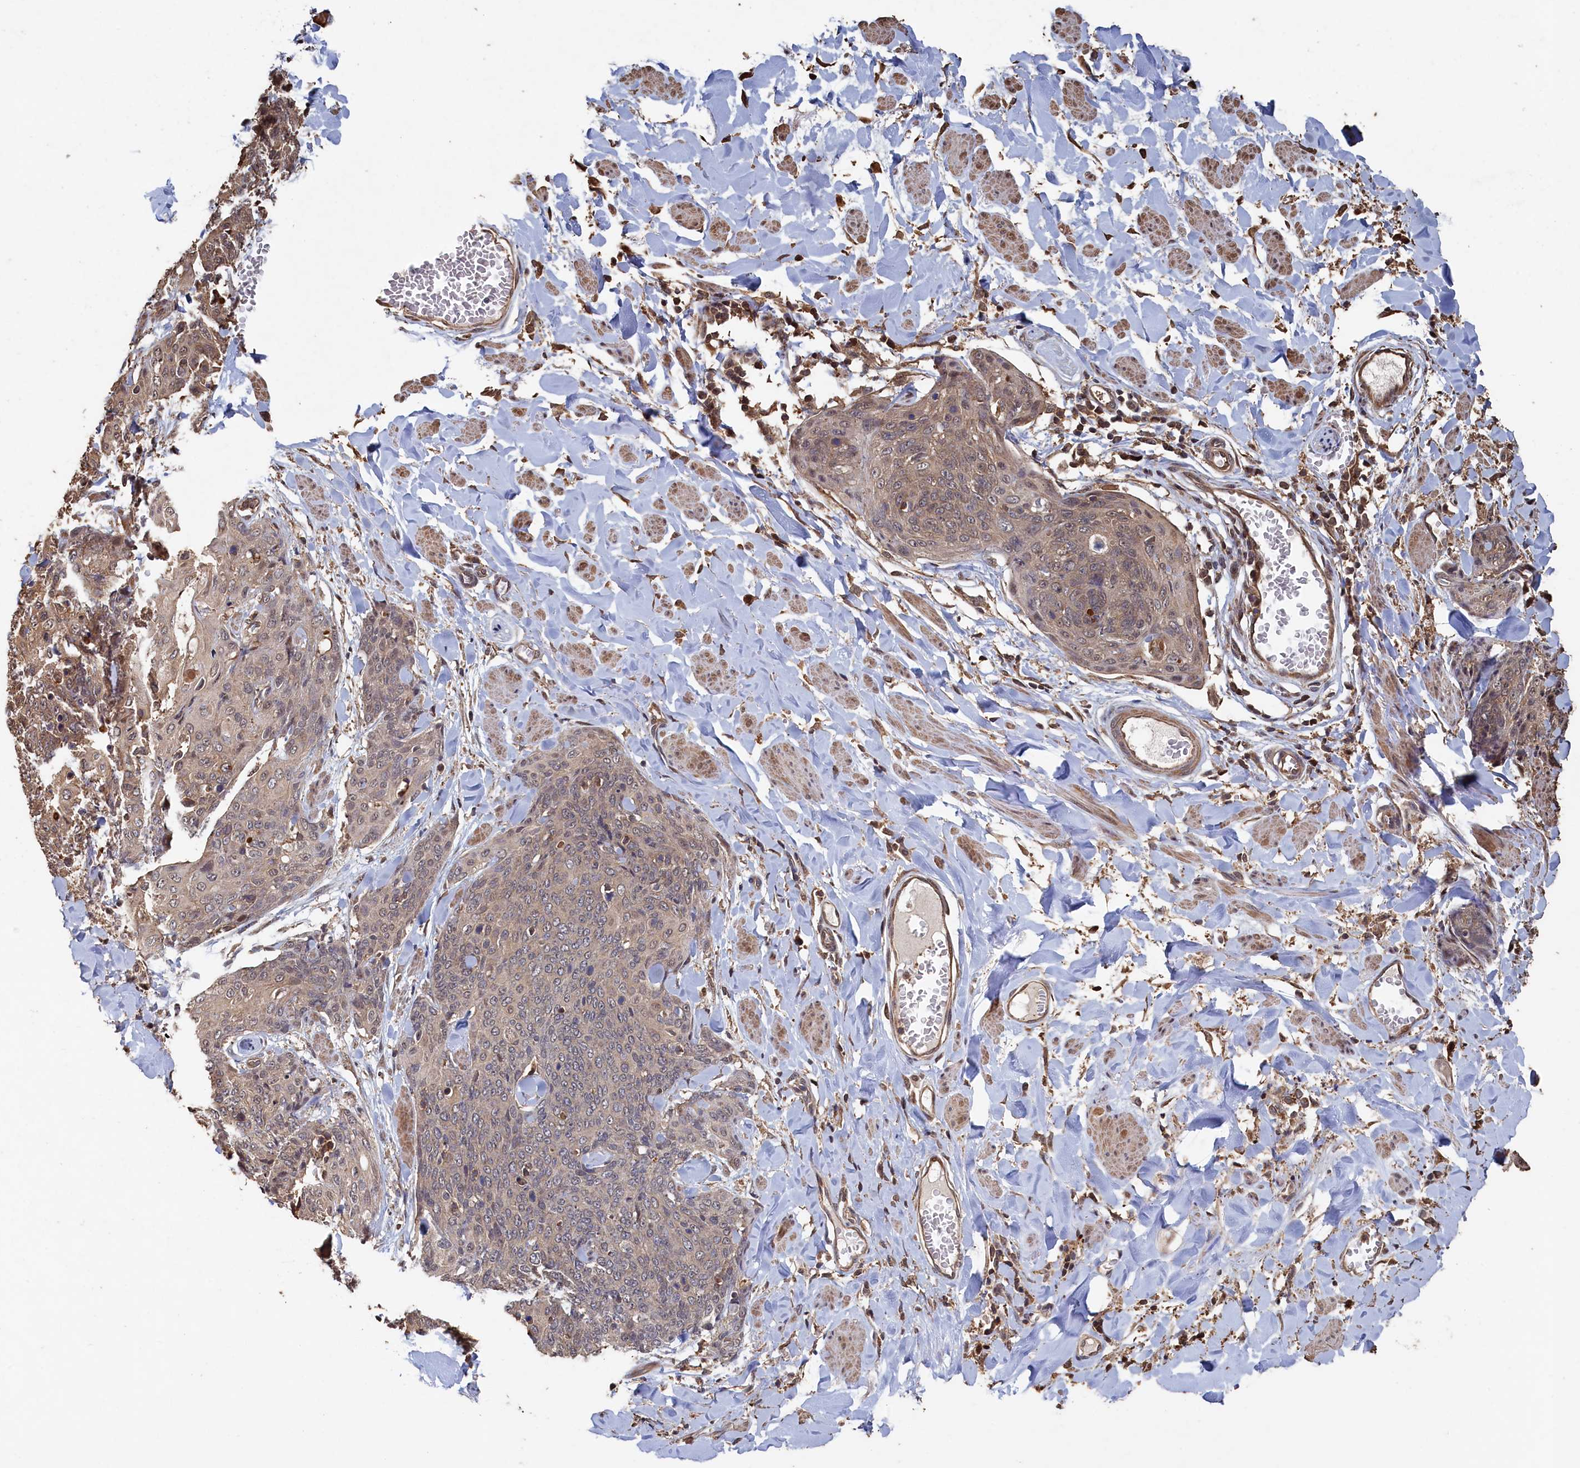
{"staining": {"intensity": "weak", "quantity": "<25%", "location": "cytoplasmic/membranous"}, "tissue": "skin cancer", "cell_type": "Tumor cells", "image_type": "cancer", "snomed": [{"axis": "morphology", "description": "Squamous cell carcinoma, NOS"}, {"axis": "topography", "description": "Skin"}, {"axis": "topography", "description": "Vulva"}], "caption": "DAB (3,3'-diaminobenzidine) immunohistochemical staining of human skin cancer (squamous cell carcinoma) demonstrates no significant positivity in tumor cells.", "gene": "PIGN", "patient": {"sex": "female", "age": 85}}